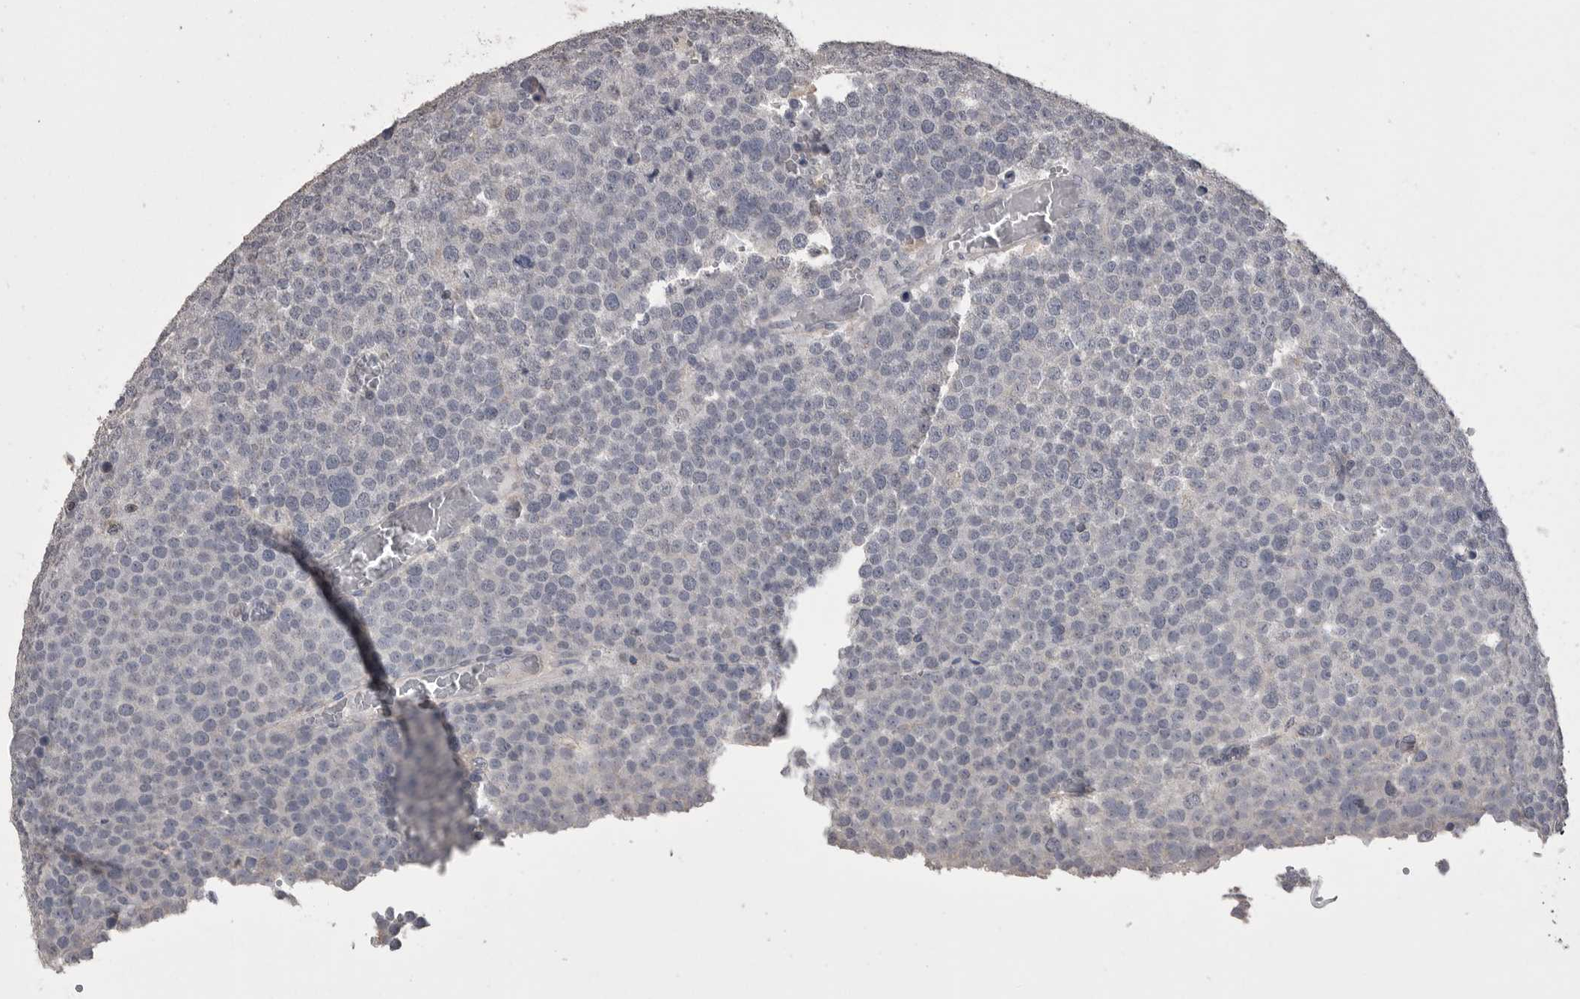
{"staining": {"intensity": "negative", "quantity": "none", "location": "none"}, "tissue": "testis cancer", "cell_type": "Tumor cells", "image_type": "cancer", "snomed": [{"axis": "morphology", "description": "Seminoma, NOS"}, {"axis": "topography", "description": "Testis"}], "caption": "IHC of testis seminoma shows no expression in tumor cells.", "gene": "MMP7", "patient": {"sex": "male", "age": 71}}